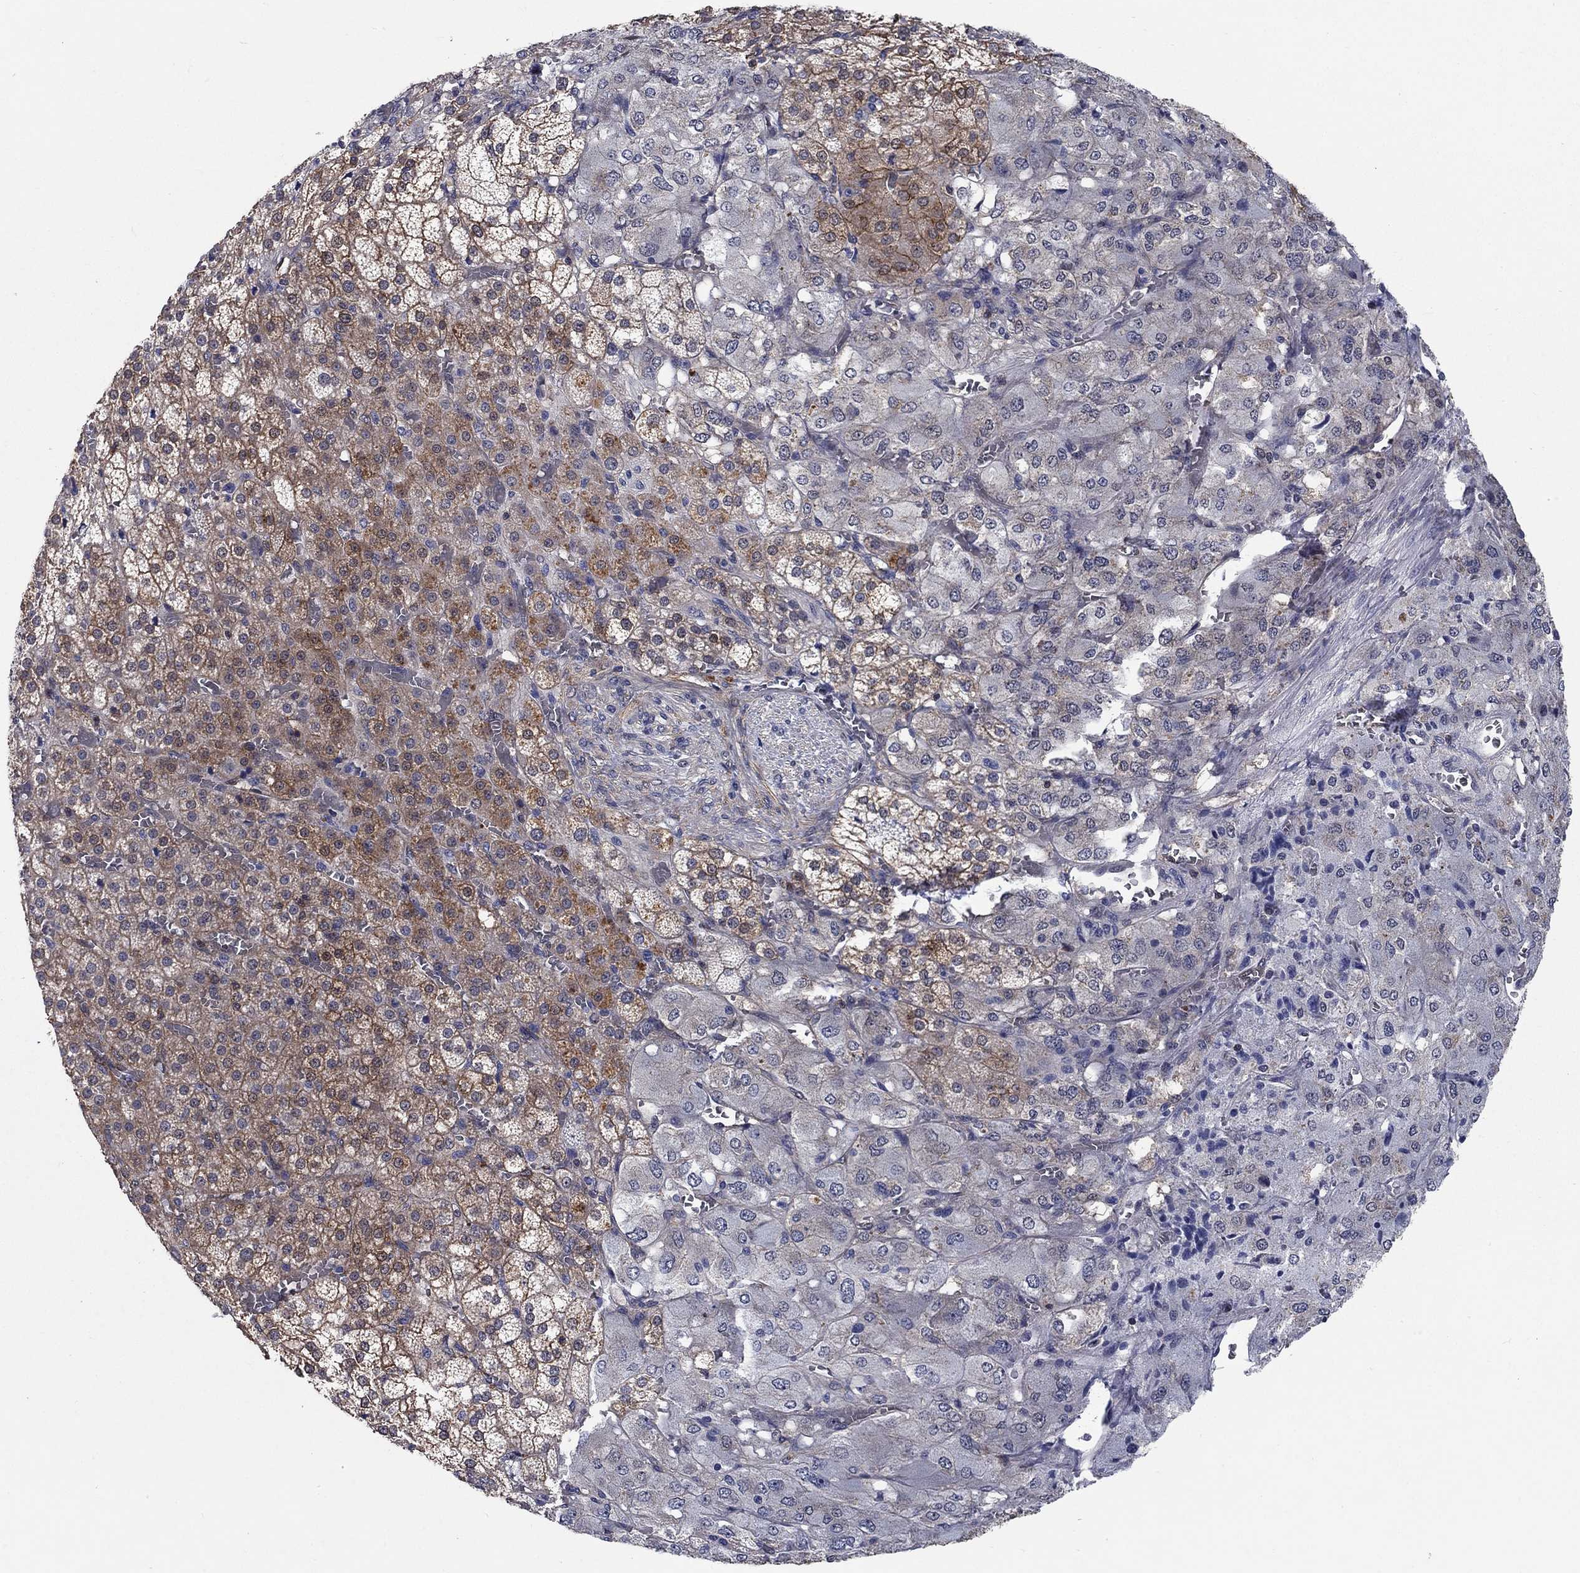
{"staining": {"intensity": "strong", "quantity": "25%-75%", "location": "cytoplasmic/membranous"}, "tissue": "adrenal gland", "cell_type": "Glandular cells", "image_type": "normal", "snomed": [{"axis": "morphology", "description": "Normal tissue, NOS"}, {"axis": "topography", "description": "Adrenal gland"}], "caption": "A photomicrograph of adrenal gland stained for a protein reveals strong cytoplasmic/membranous brown staining in glandular cells.", "gene": "AGFG2", "patient": {"sex": "female", "age": 60}}